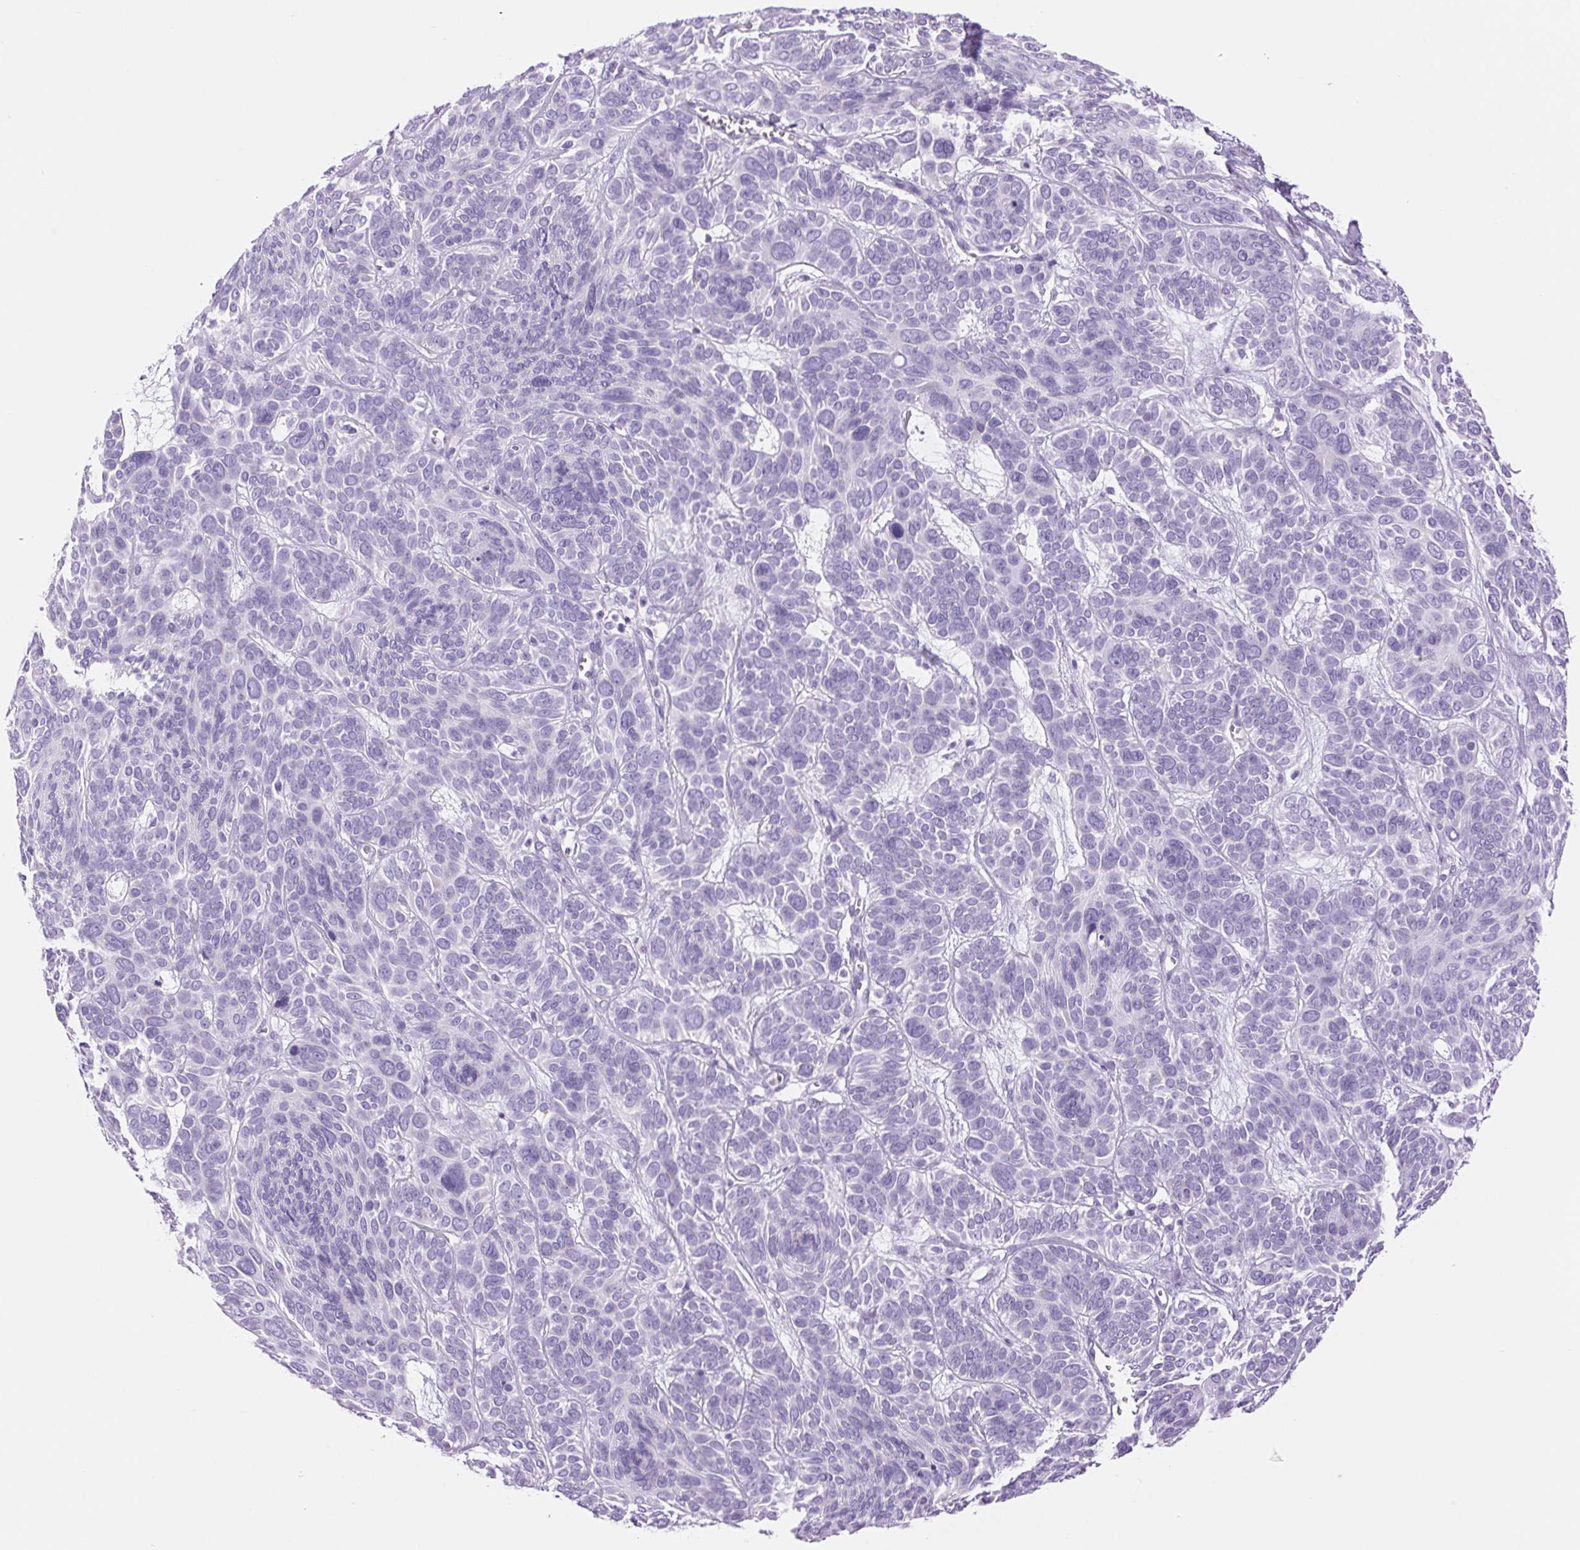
{"staining": {"intensity": "negative", "quantity": "none", "location": "none"}, "tissue": "skin cancer", "cell_type": "Tumor cells", "image_type": "cancer", "snomed": [{"axis": "morphology", "description": "Basal cell carcinoma"}, {"axis": "topography", "description": "Skin"}, {"axis": "topography", "description": "Skin of face"}], "caption": "The immunohistochemistry (IHC) photomicrograph has no significant staining in tumor cells of skin cancer tissue.", "gene": "SERPINB3", "patient": {"sex": "male", "age": 73}}